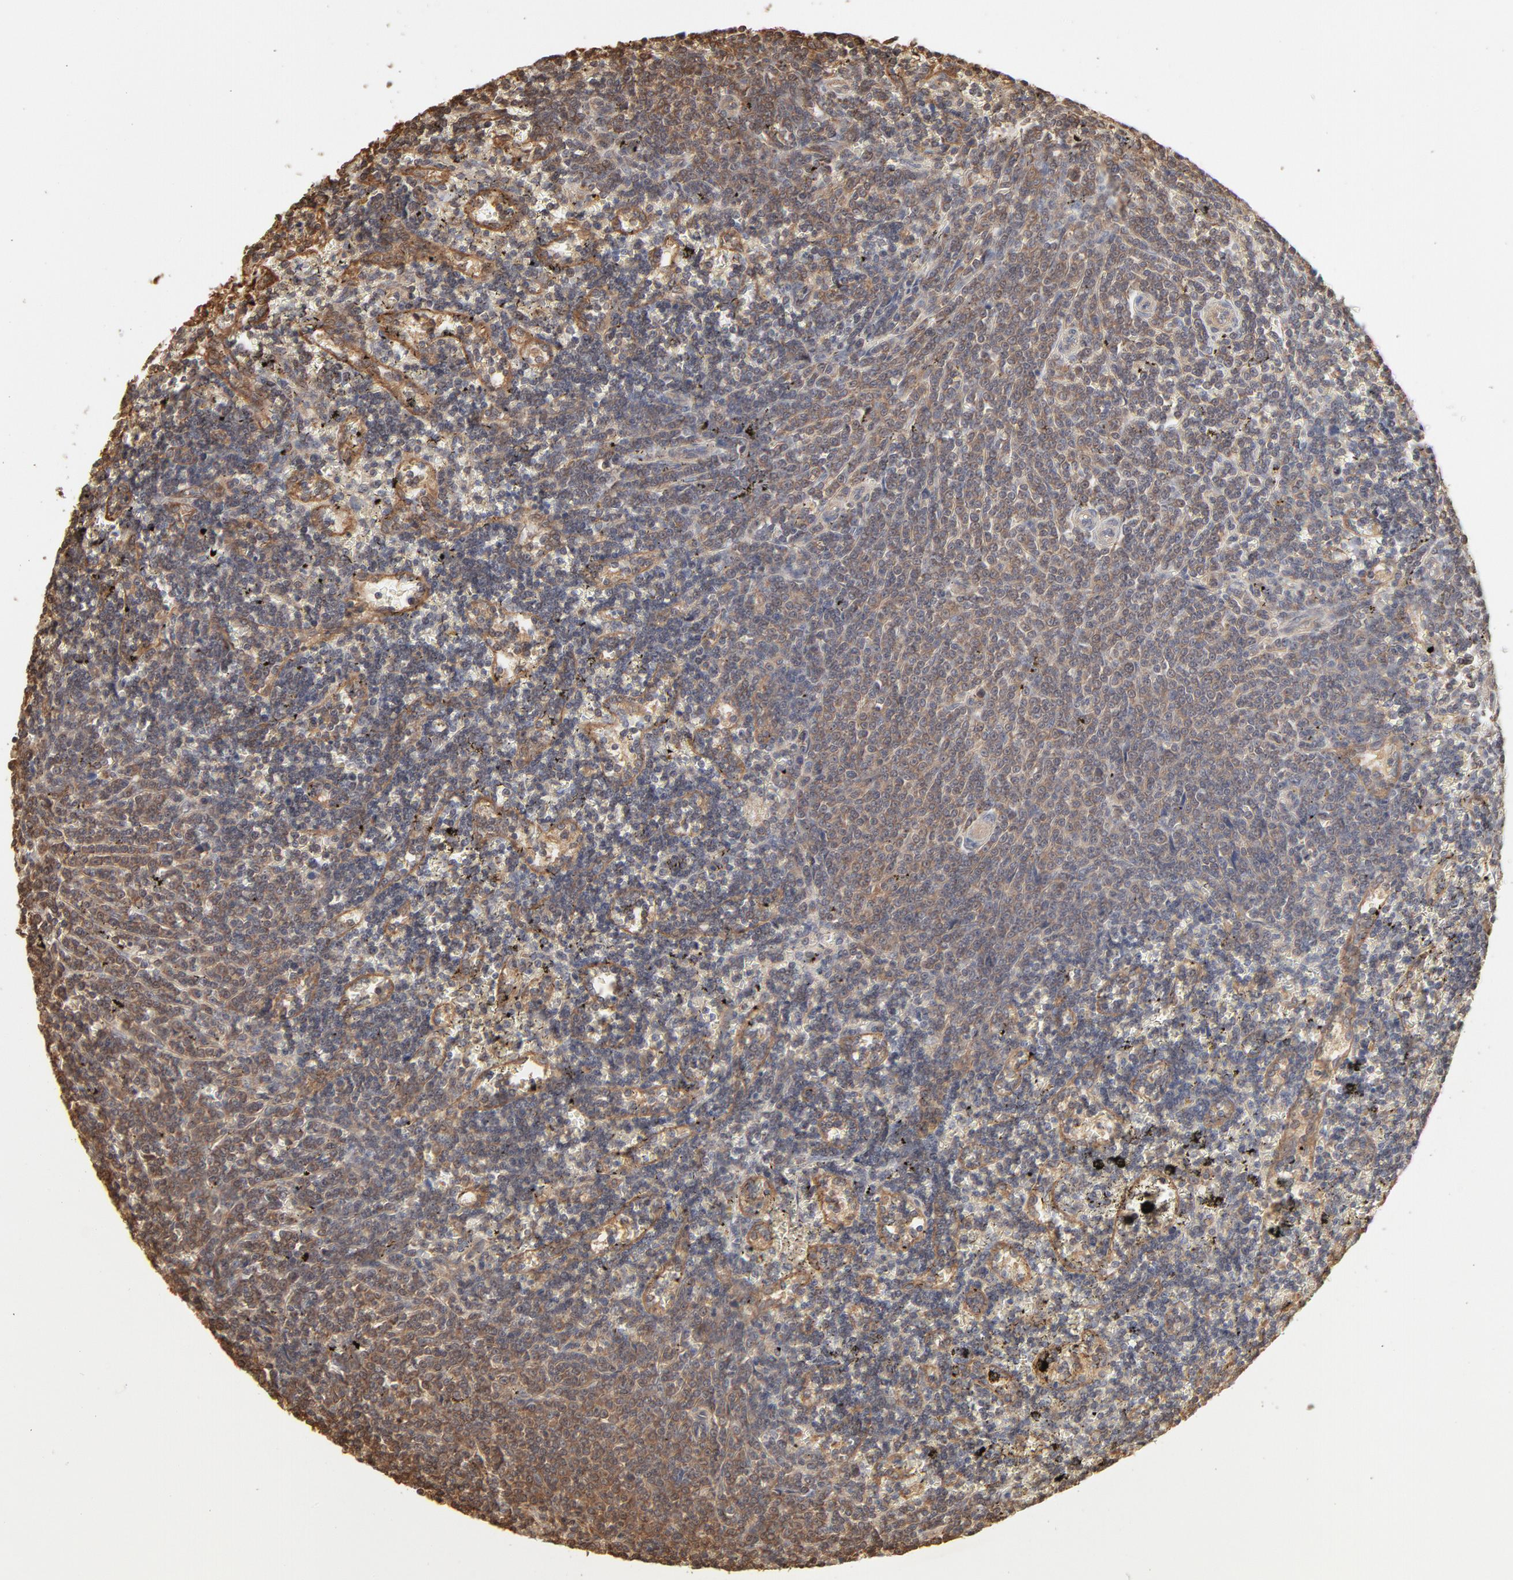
{"staining": {"intensity": "moderate", "quantity": ">75%", "location": "cytoplasmic/membranous"}, "tissue": "lymphoma", "cell_type": "Tumor cells", "image_type": "cancer", "snomed": [{"axis": "morphology", "description": "Malignant lymphoma, non-Hodgkin's type, Low grade"}, {"axis": "topography", "description": "Spleen"}], "caption": "High-magnification brightfield microscopy of lymphoma stained with DAB (3,3'-diaminobenzidine) (brown) and counterstained with hematoxylin (blue). tumor cells exhibit moderate cytoplasmic/membranous staining is seen in approximately>75% of cells.", "gene": "PPP2CA", "patient": {"sex": "male", "age": 60}}